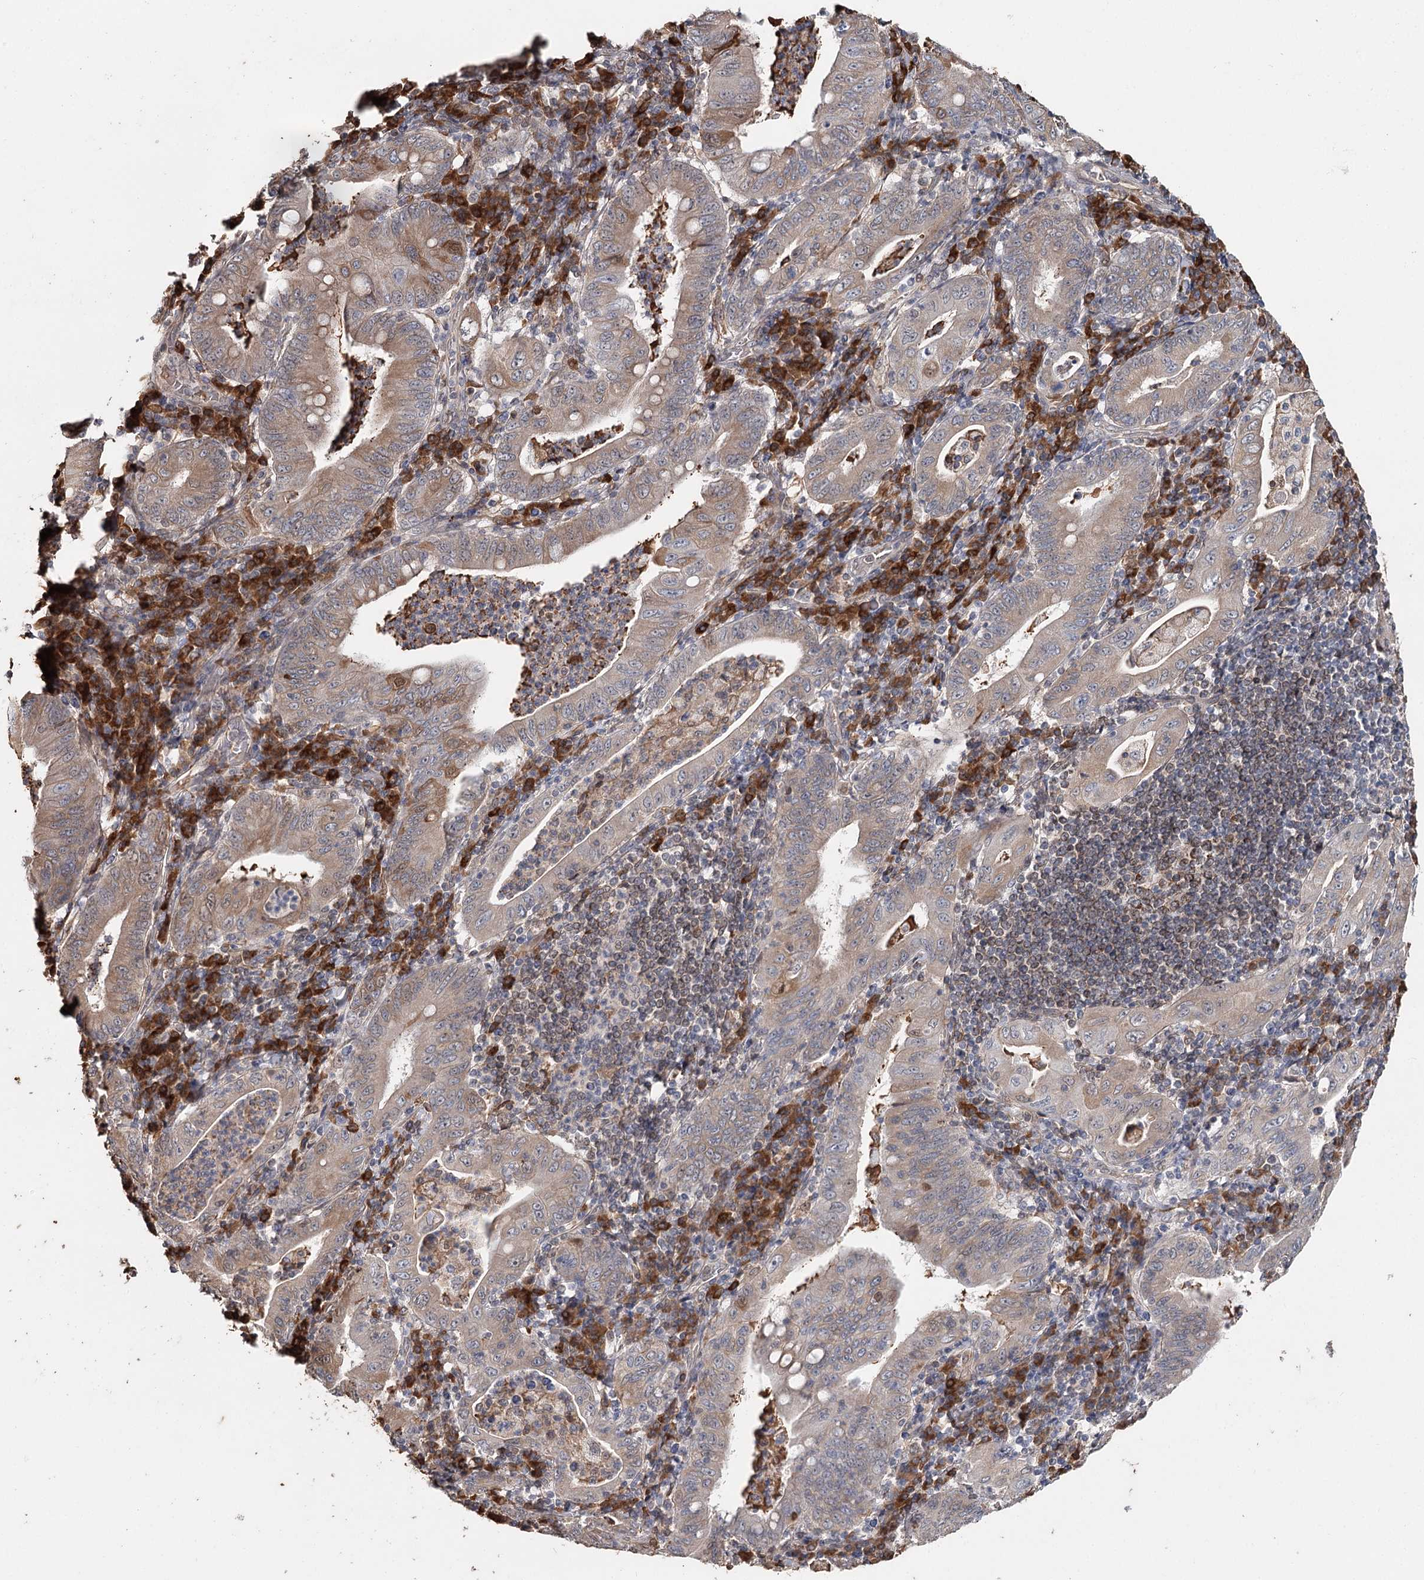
{"staining": {"intensity": "moderate", "quantity": ">75%", "location": "cytoplasmic/membranous"}, "tissue": "stomach cancer", "cell_type": "Tumor cells", "image_type": "cancer", "snomed": [{"axis": "morphology", "description": "Normal tissue, NOS"}, {"axis": "morphology", "description": "Adenocarcinoma, NOS"}, {"axis": "topography", "description": "Esophagus"}, {"axis": "topography", "description": "Stomach, upper"}, {"axis": "topography", "description": "Peripheral nerve tissue"}], "caption": "About >75% of tumor cells in human stomach adenocarcinoma show moderate cytoplasmic/membranous protein staining as visualized by brown immunohistochemical staining.", "gene": "SYVN1", "patient": {"sex": "male", "age": 62}}